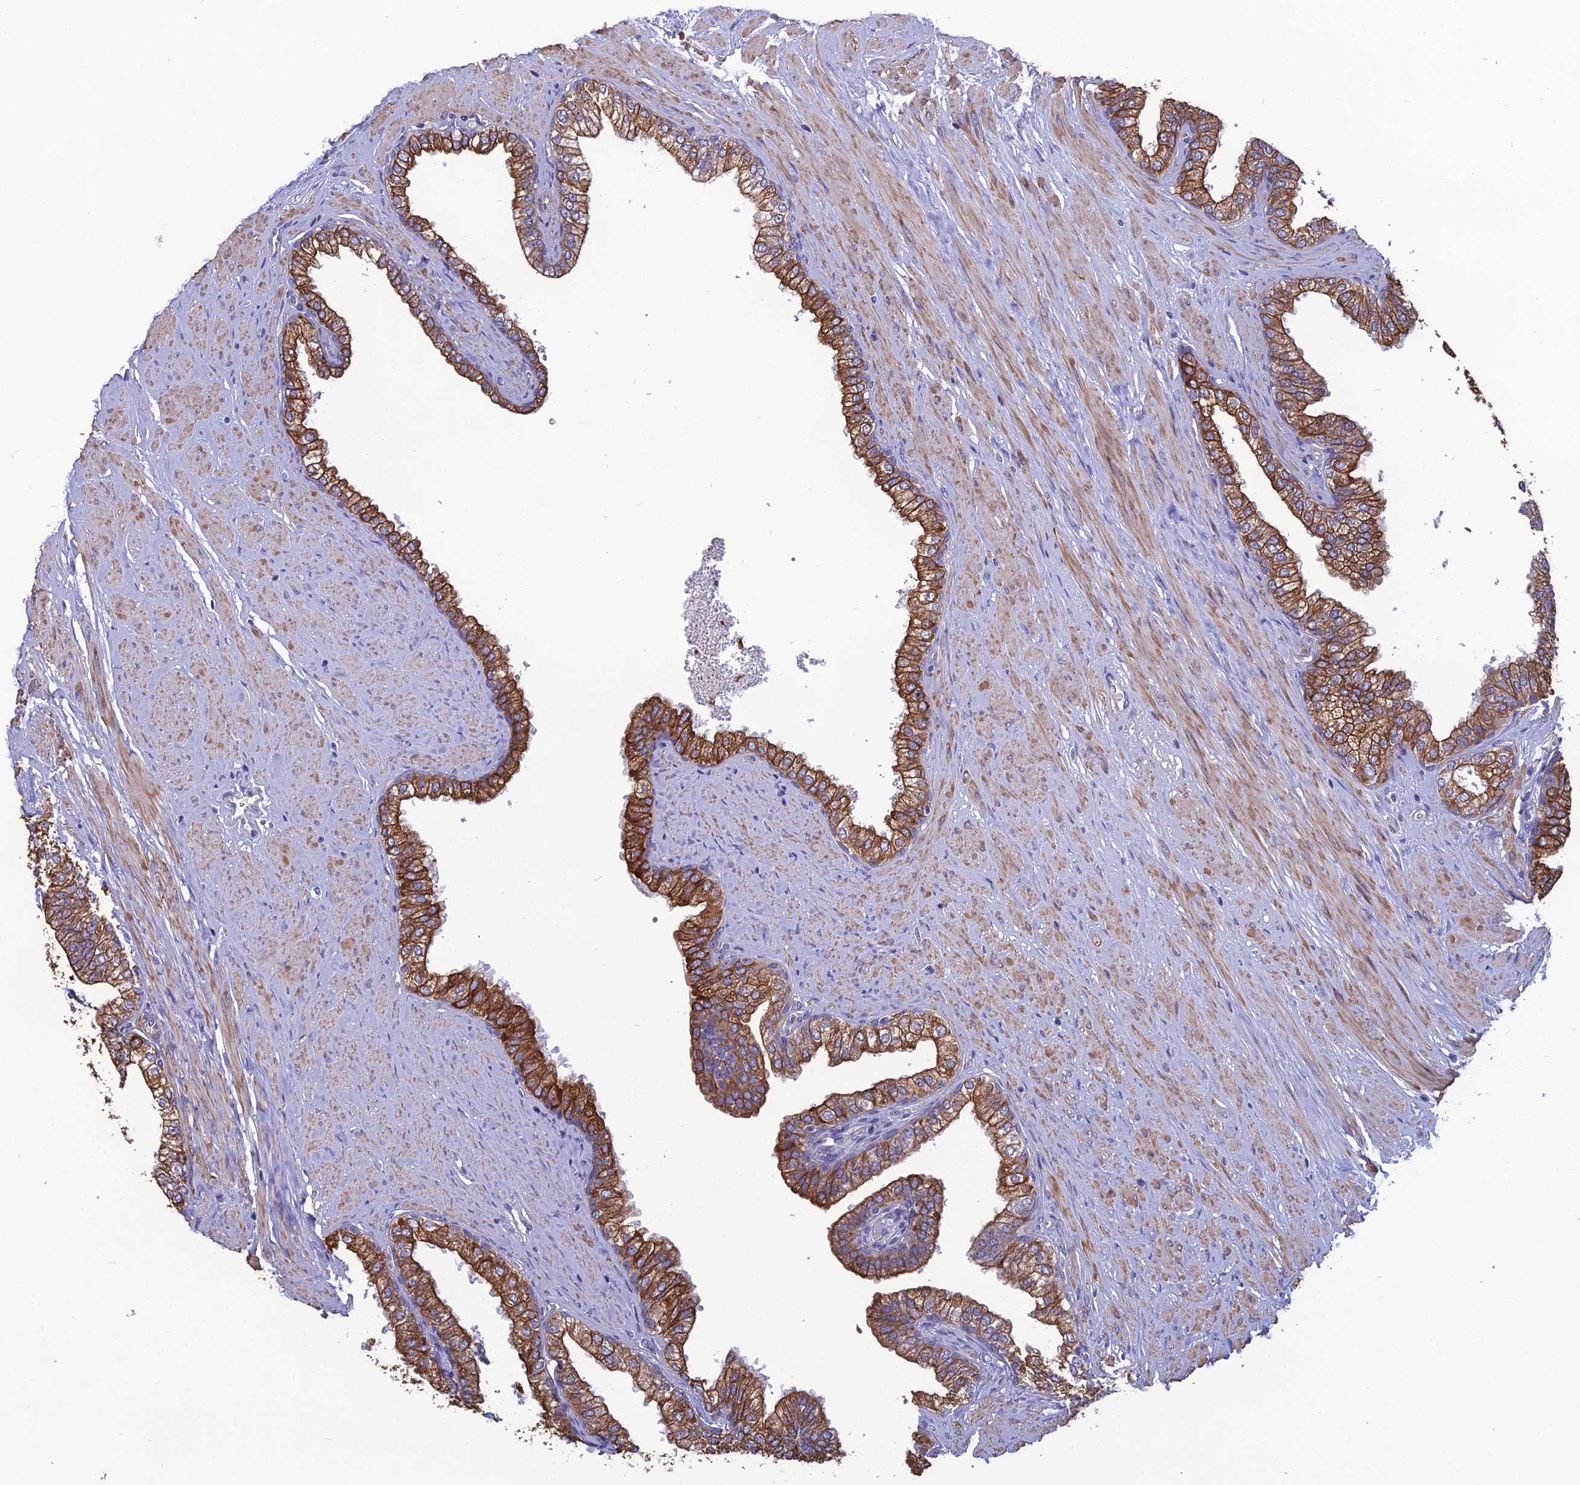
{"staining": {"intensity": "strong", "quantity": ">75%", "location": "cytoplasmic/membranous"}, "tissue": "prostate", "cell_type": "Glandular cells", "image_type": "normal", "snomed": [{"axis": "morphology", "description": "Normal tissue, NOS"}, {"axis": "morphology", "description": "Urothelial carcinoma, Low grade"}, {"axis": "topography", "description": "Urinary bladder"}, {"axis": "topography", "description": "Prostate"}], "caption": "Prostate stained with IHC reveals strong cytoplasmic/membranous positivity in about >75% of glandular cells. (Brightfield microscopy of DAB IHC at high magnification).", "gene": "LZTS2", "patient": {"sex": "male", "age": 60}}